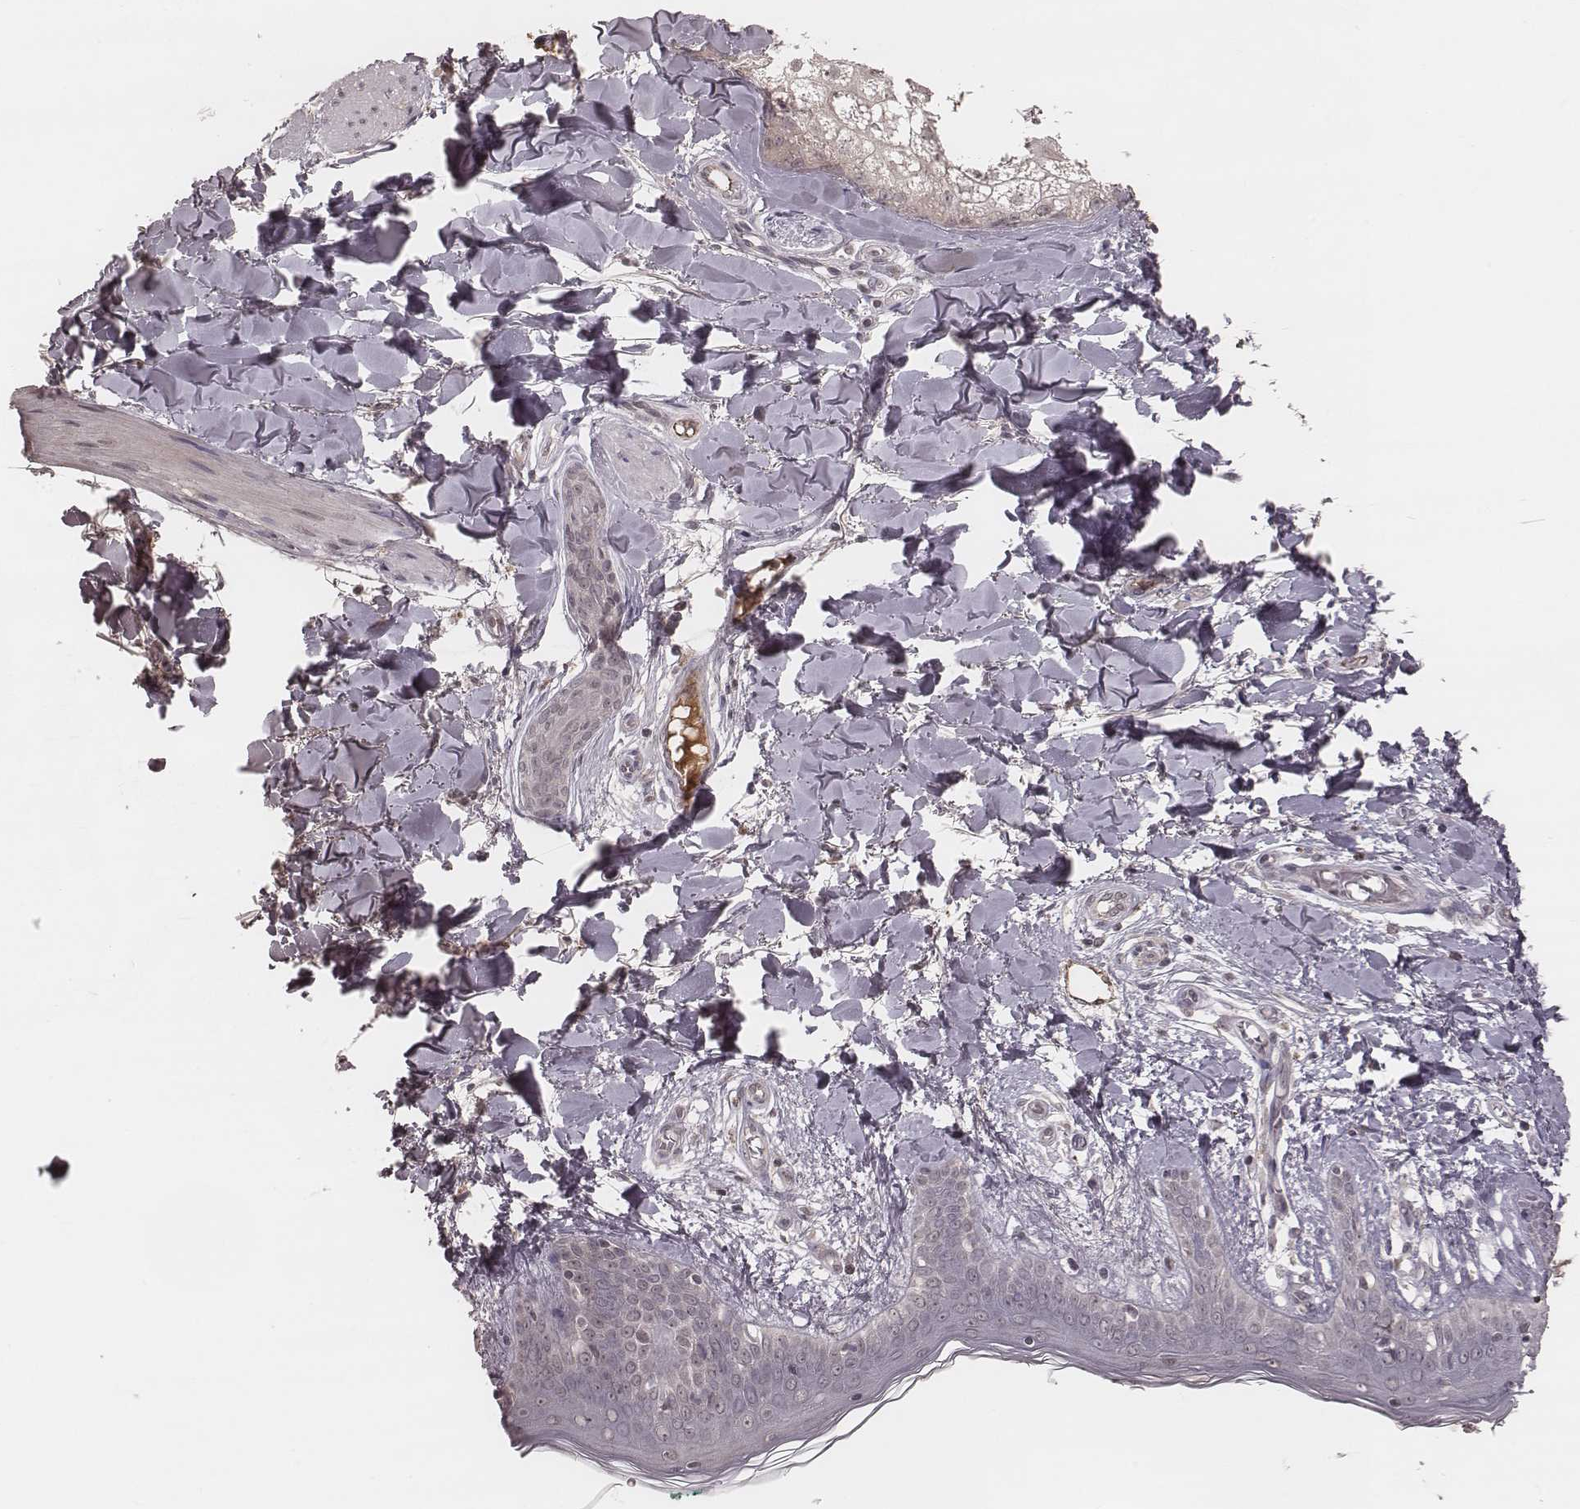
{"staining": {"intensity": "negative", "quantity": "none", "location": "none"}, "tissue": "skin", "cell_type": "Fibroblasts", "image_type": "normal", "snomed": [{"axis": "morphology", "description": "Normal tissue, NOS"}, {"axis": "topography", "description": "Skin"}], "caption": "This histopathology image is of benign skin stained with immunohistochemistry (IHC) to label a protein in brown with the nuclei are counter-stained blue. There is no staining in fibroblasts. Nuclei are stained in blue.", "gene": "IL5", "patient": {"sex": "female", "age": 34}}